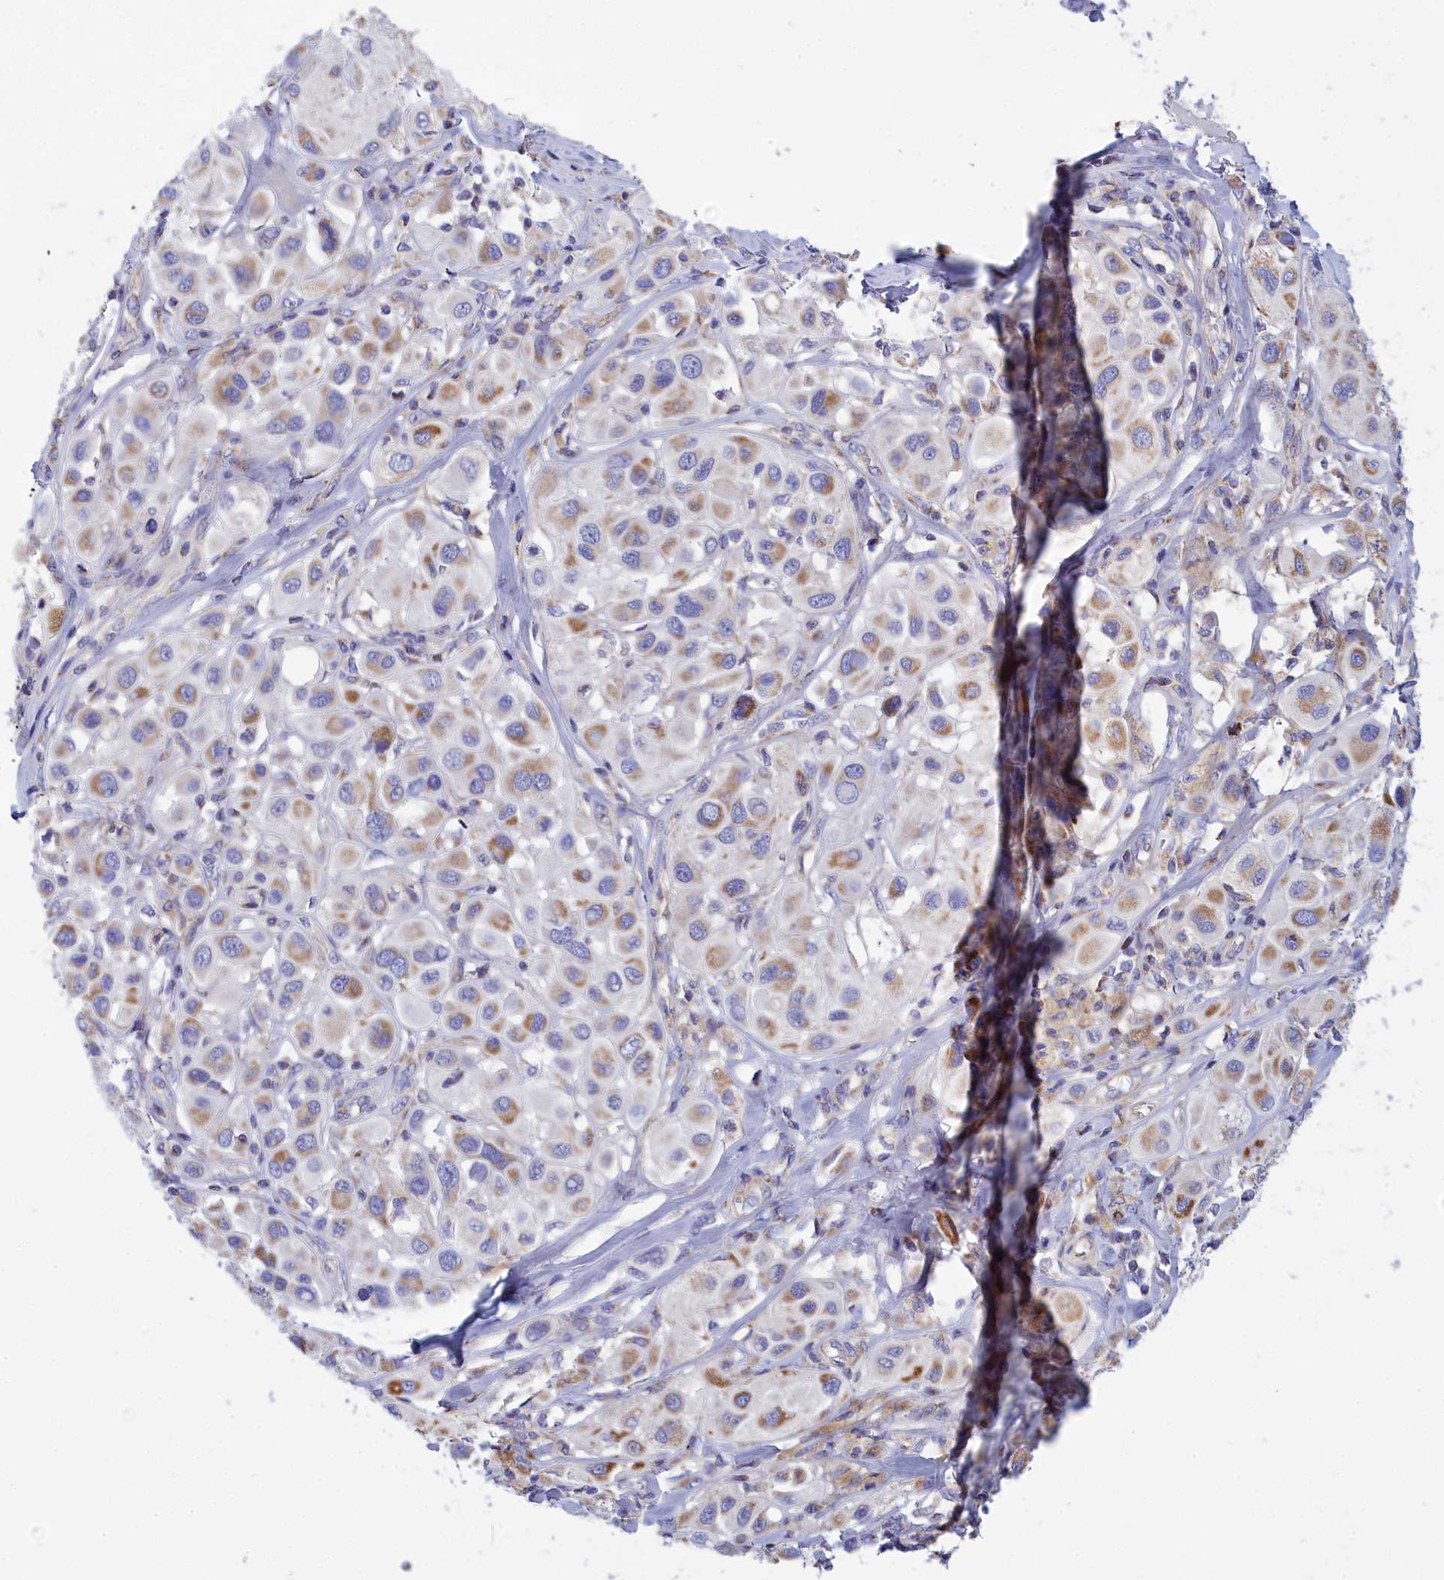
{"staining": {"intensity": "moderate", "quantity": ">75%", "location": "cytoplasmic/membranous"}, "tissue": "melanoma", "cell_type": "Tumor cells", "image_type": "cancer", "snomed": [{"axis": "morphology", "description": "Malignant melanoma, Metastatic site"}, {"axis": "topography", "description": "Skin"}], "caption": "About >75% of tumor cells in human melanoma exhibit moderate cytoplasmic/membranous protein staining as visualized by brown immunohistochemical staining.", "gene": "CCRL2", "patient": {"sex": "male", "age": 41}}